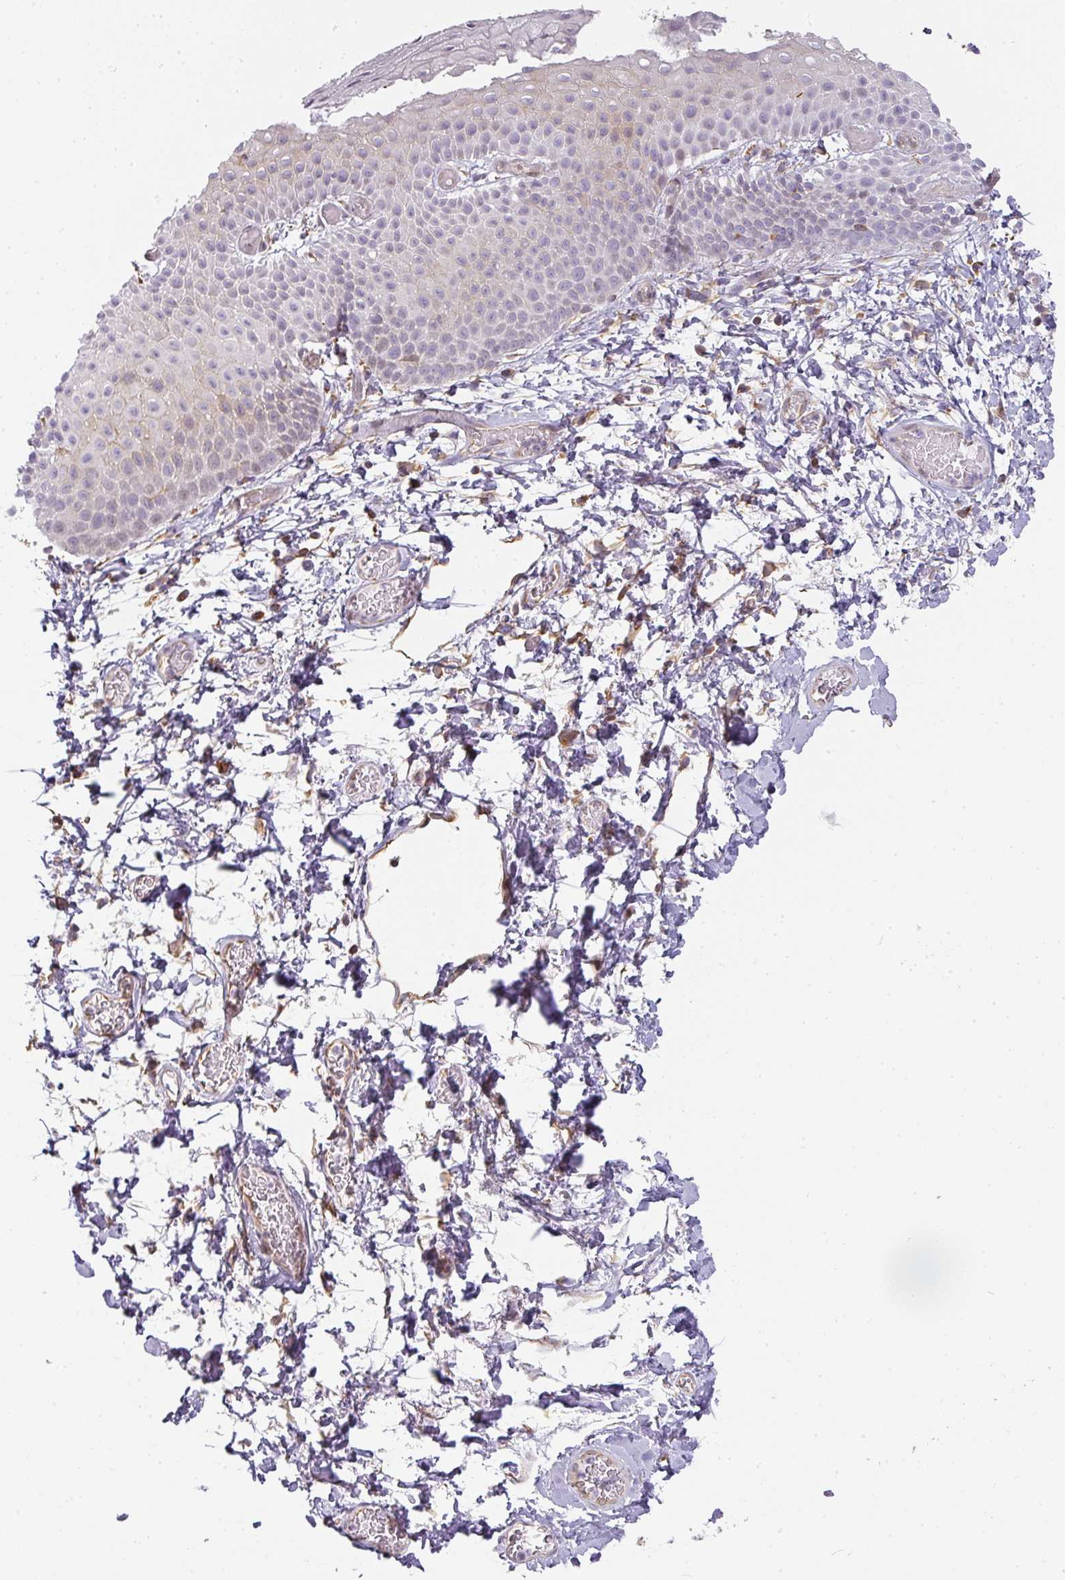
{"staining": {"intensity": "negative", "quantity": "none", "location": "none"}, "tissue": "skin", "cell_type": "Epidermal cells", "image_type": "normal", "snomed": [{"axis": "morphology", "description": "Normal tissue, NOS"}, {"axis": "morphology", "description": "Hemorrhoids"}, {"axis": "morphology", "description": "Inflammation, NOS"}, {"axis": "topography", "description": "Anal"}], "caption": "An immunohistochemistry (IHC) micrograph of normal skin is shown. There is no staining in epidermal cells of skin.", "gene": "ATP8B2", "patient": {"sex": "male", "age": 60}}